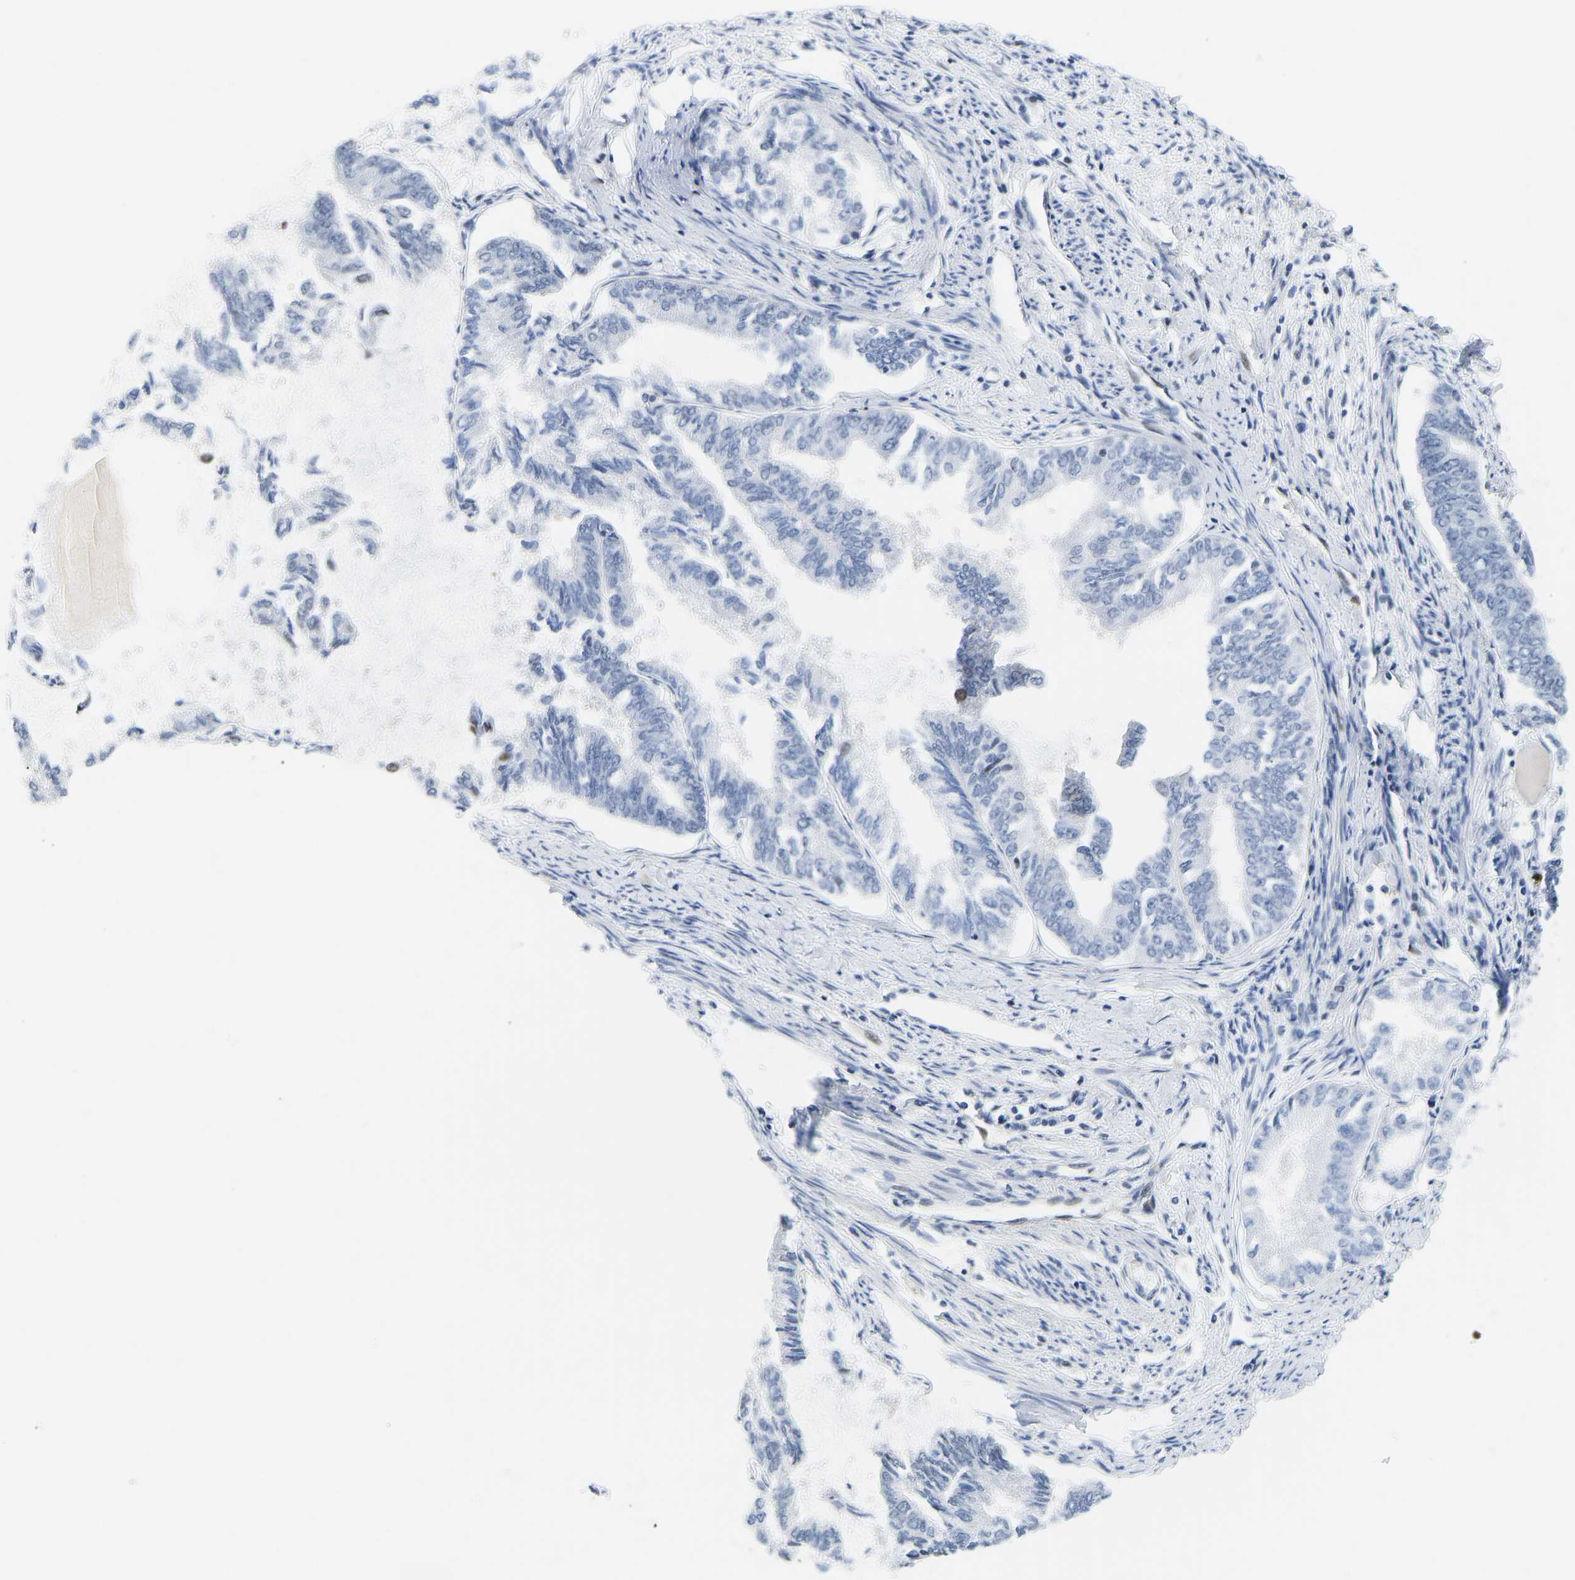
{"staining": {"intensity": "negative", "quantity": "none", "location": "none"}, "tissue": "endometrial cancer", "cell_type": "Tumor cells", "image_type": "cancer", "snomed": [{"axis": "morphology", "description": "Adenocarcinoma, NOS"}, {"axis": "topography", "description": "Endometrium"}], "caption": "The immunohistochemistry micrograph has no significant expression in tumor cells of endometrial cancer (adenocarcinoma) tissue. (Stains: DAB (3,3'-diaminobenzidine) immunohistochemistry with hematoxylin counter stain, Microscopy: brightfield microscopy at high magnification).", "gene": "HDAC5", "patient": {"sex": "female", "age": 86}}